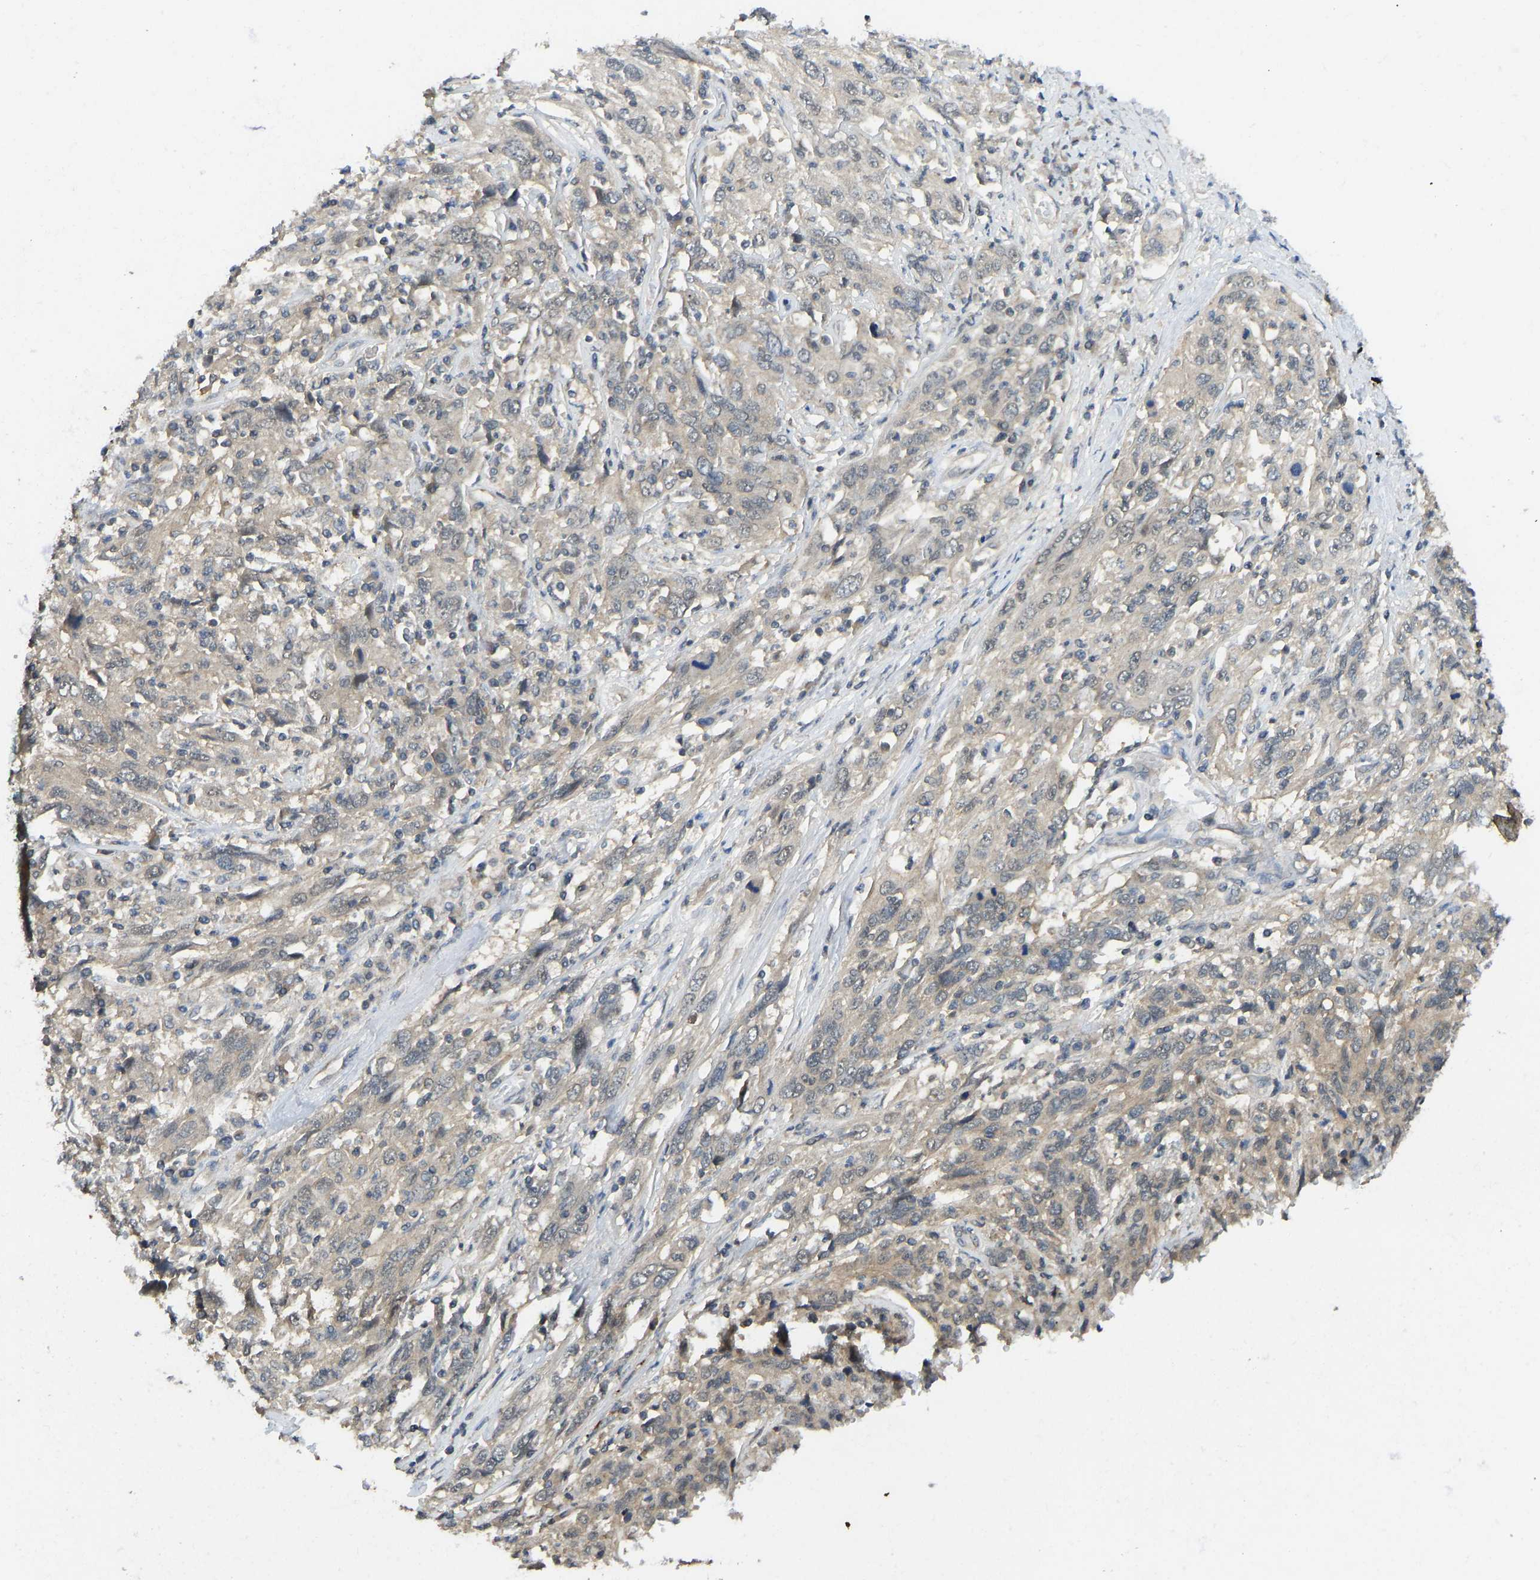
{"staining": {"intensity": "negative", "quantity": "none", "location": "none"}, "tissue": "cervical cancer", "cell_type": "Tumor cells", "image_type": "cancer", "snomed": [{"axis": "morphology", "description": "Squamous cell carcinoma, NOS"}, {"axis": "topography", "description": "Cervix"}], "caption": "An immunohistochemistry (IHC) histopathology image of cervical squamous cell carcinoma is shown. There is no staining in tumor cells of cervical squamous cell carcinoma.", "gene": "NDRG3", "patient": {"sex": "female", "age": 46}}